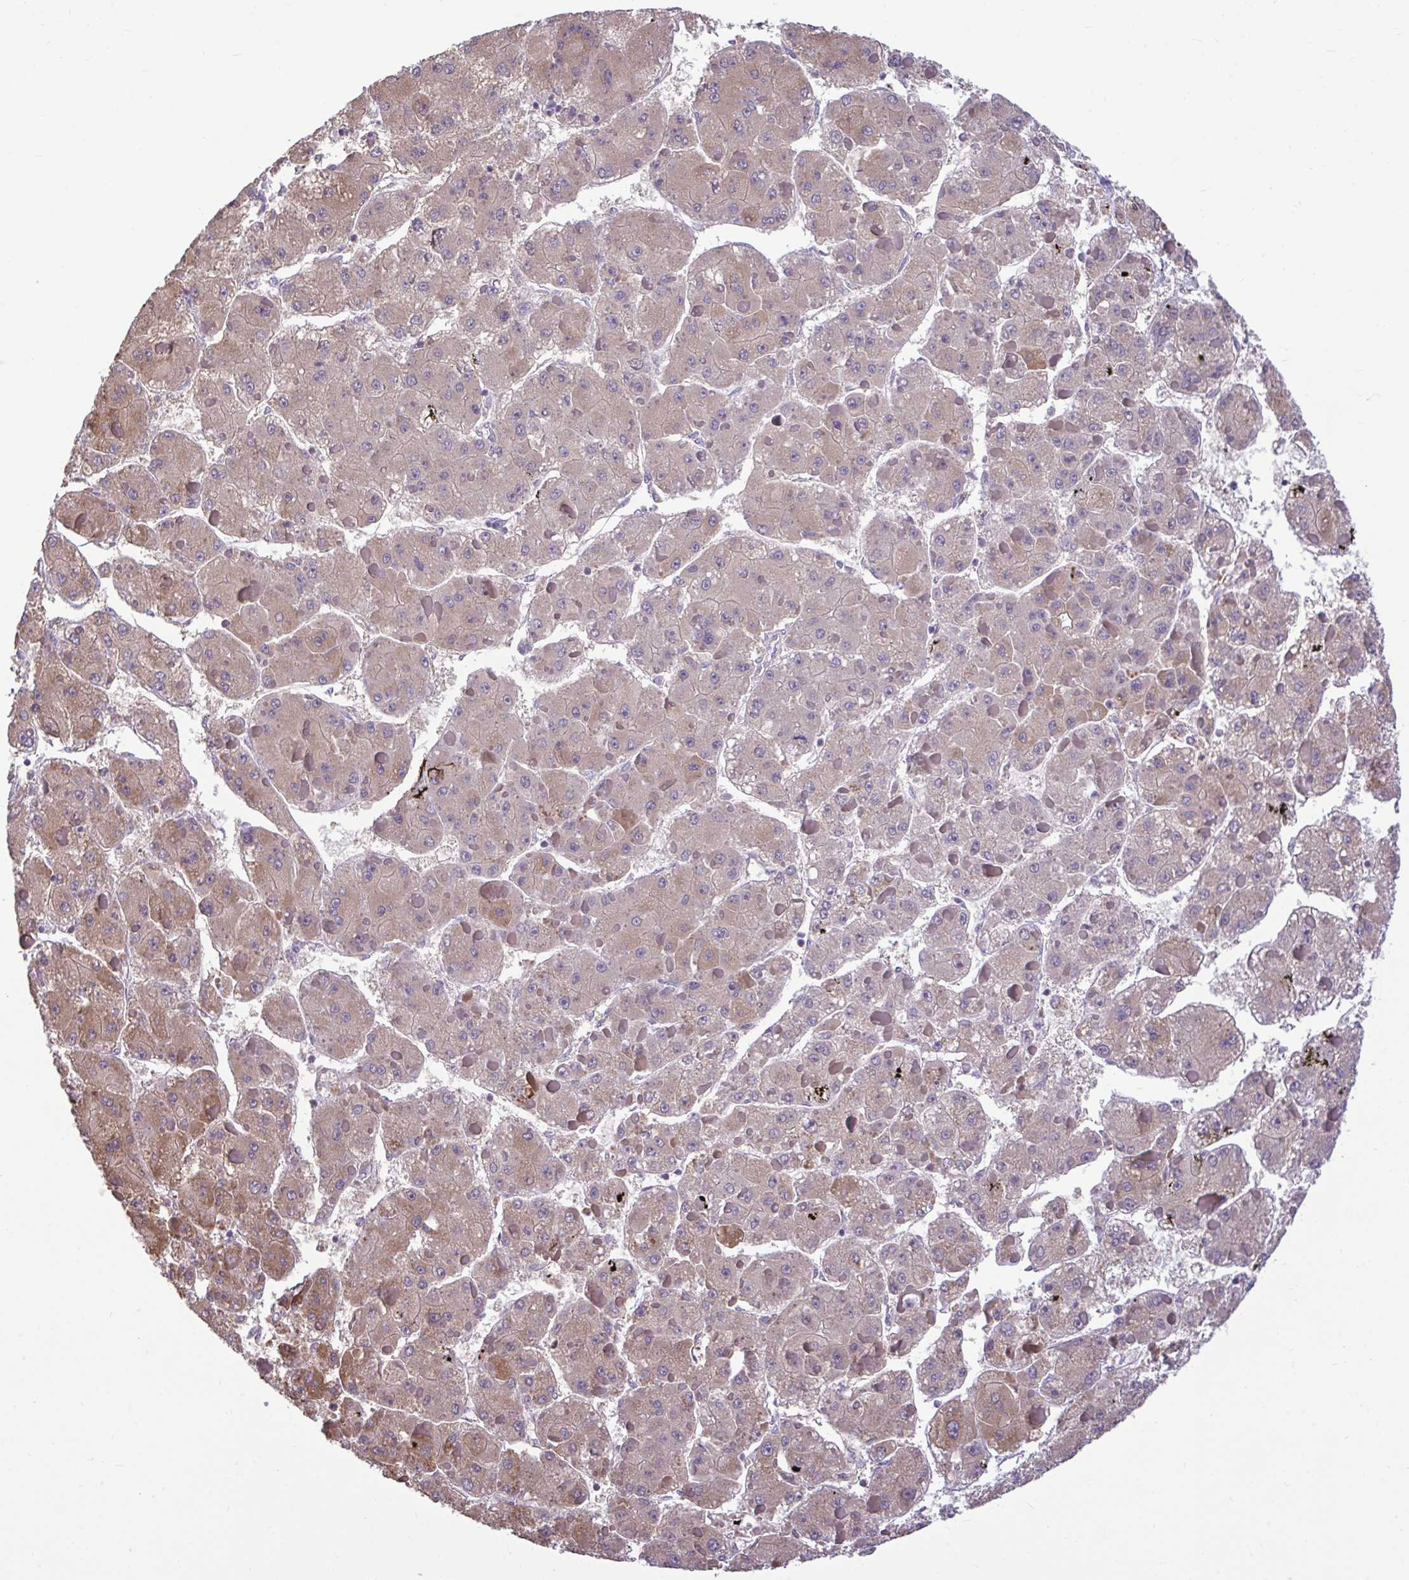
{"staining": {"intensity": "weak", "quantity": ">75%", "location": "cytoplasmic/membranous"}, "tissue": "liver cancer", "cell_type": "Tumor cells", "image_type": "cancer", "snomed": [{"axis": "morphology", "description": "Carcinoma, Hepatocellular, NOS"}, {"axis": "topography", "description": "Liver"}], "caption": "Approximately >75% of tumor cells in hepatocellular carcinoma (liver) display weak cytoplasmic/membranous protein staining as visualized by brown immunohistochemical staining.", "gene": "SARS2", "patient": {"sex": "female", "age": 73}}